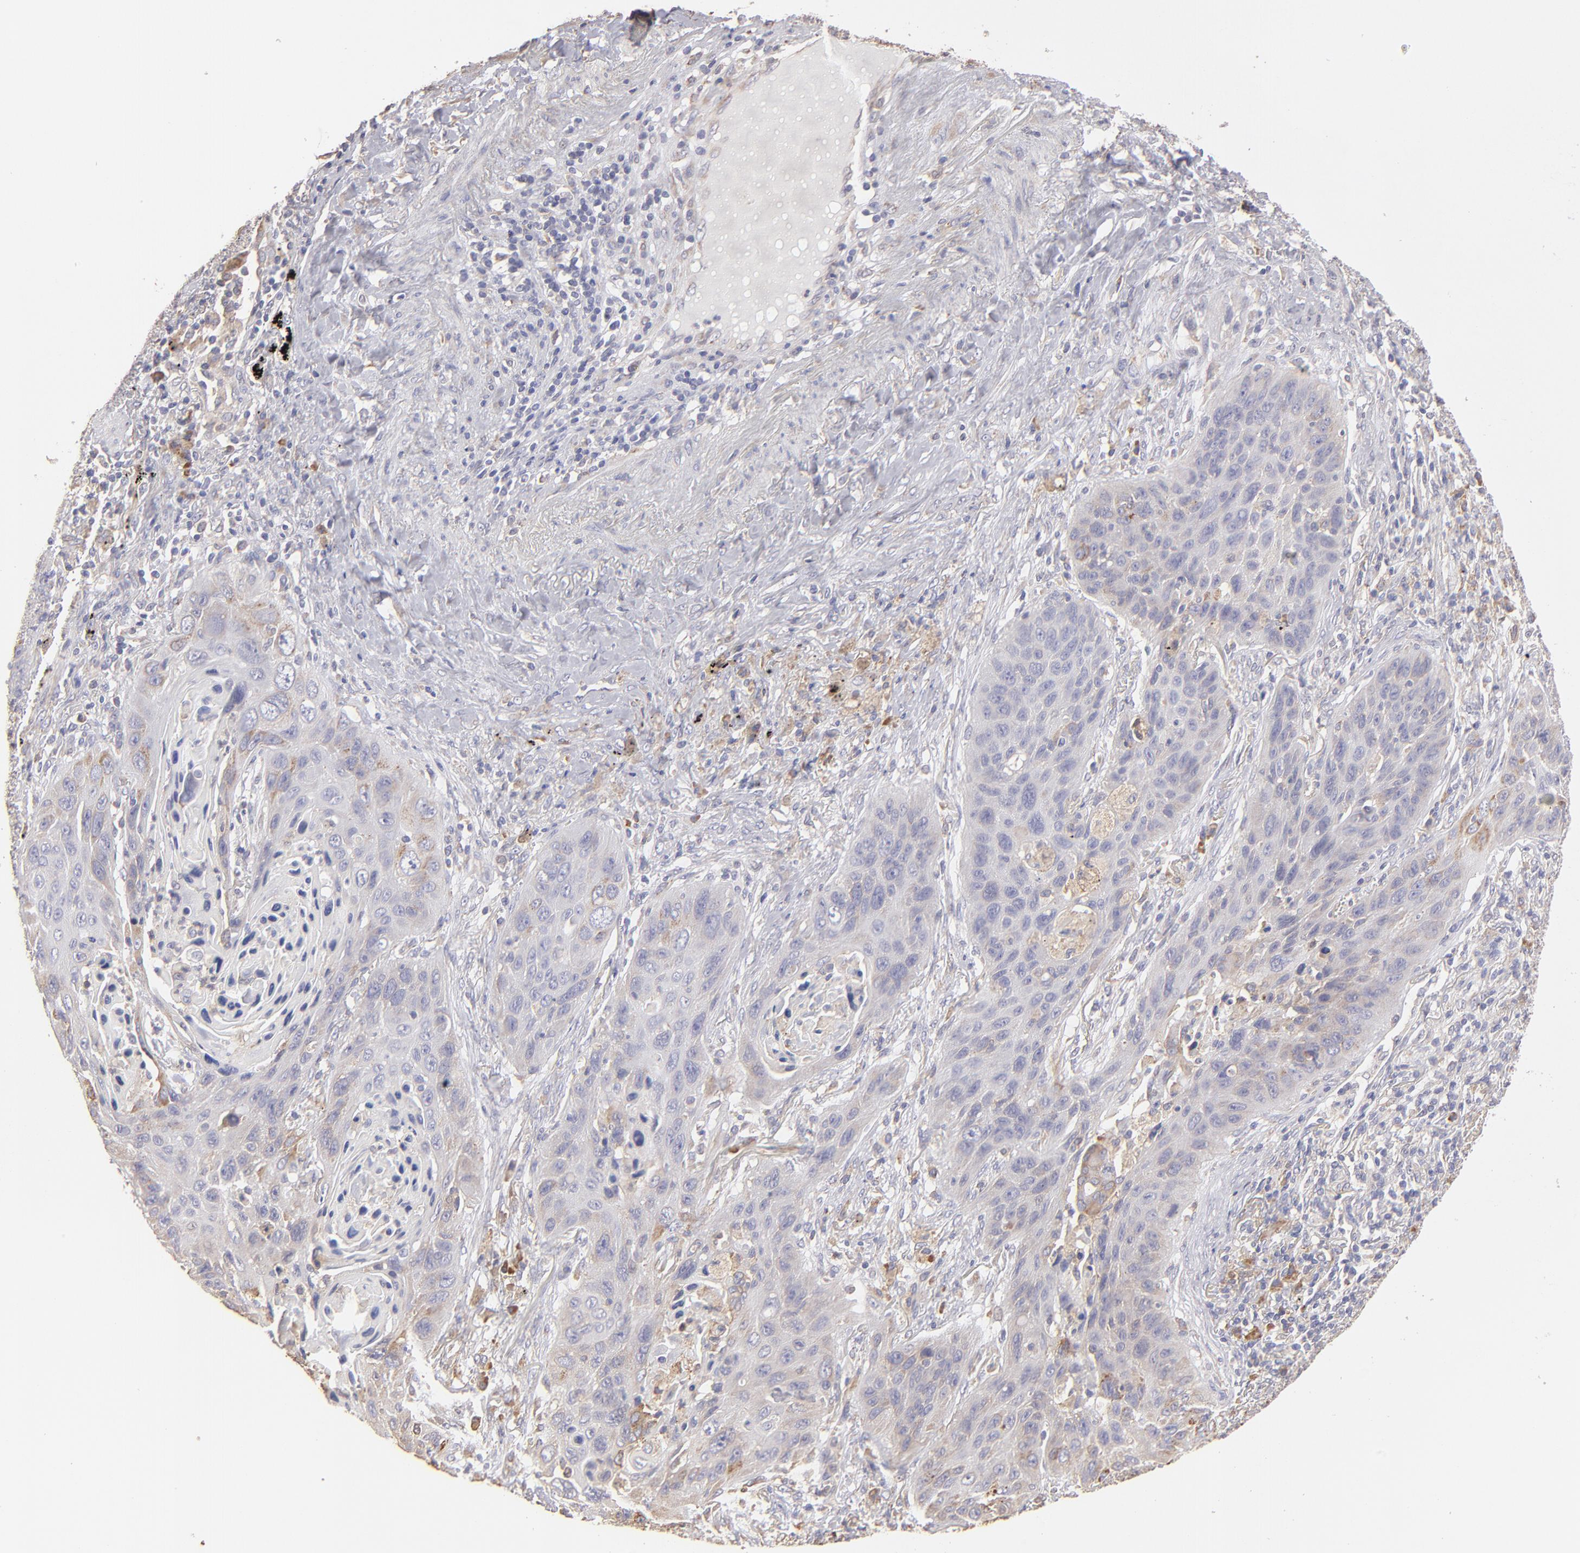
{"staining": {"intensity": "weak", "quantity": "<25%", "location": "cytoplasmic/membranous"}, "tissue": "lung cancer", "cell_type": "Tumor cells", "image_type": "cancer", "snomed": [{"axis": "morphology", "description": "Squamous cell carcinoma, NOS"}, {"axis": "topography", "description": "Lung"}], "caption": "DAB (3,3'-diaminobenzidine) immunohistochemical staining of squamous cell carcinoma (lung) shows no significant positivity in tumor cells. (DAB immunohistochemistry with hematoxylin counter stain).", "gene": "CALR", "patient": {"sex": "female", "age": 67}}